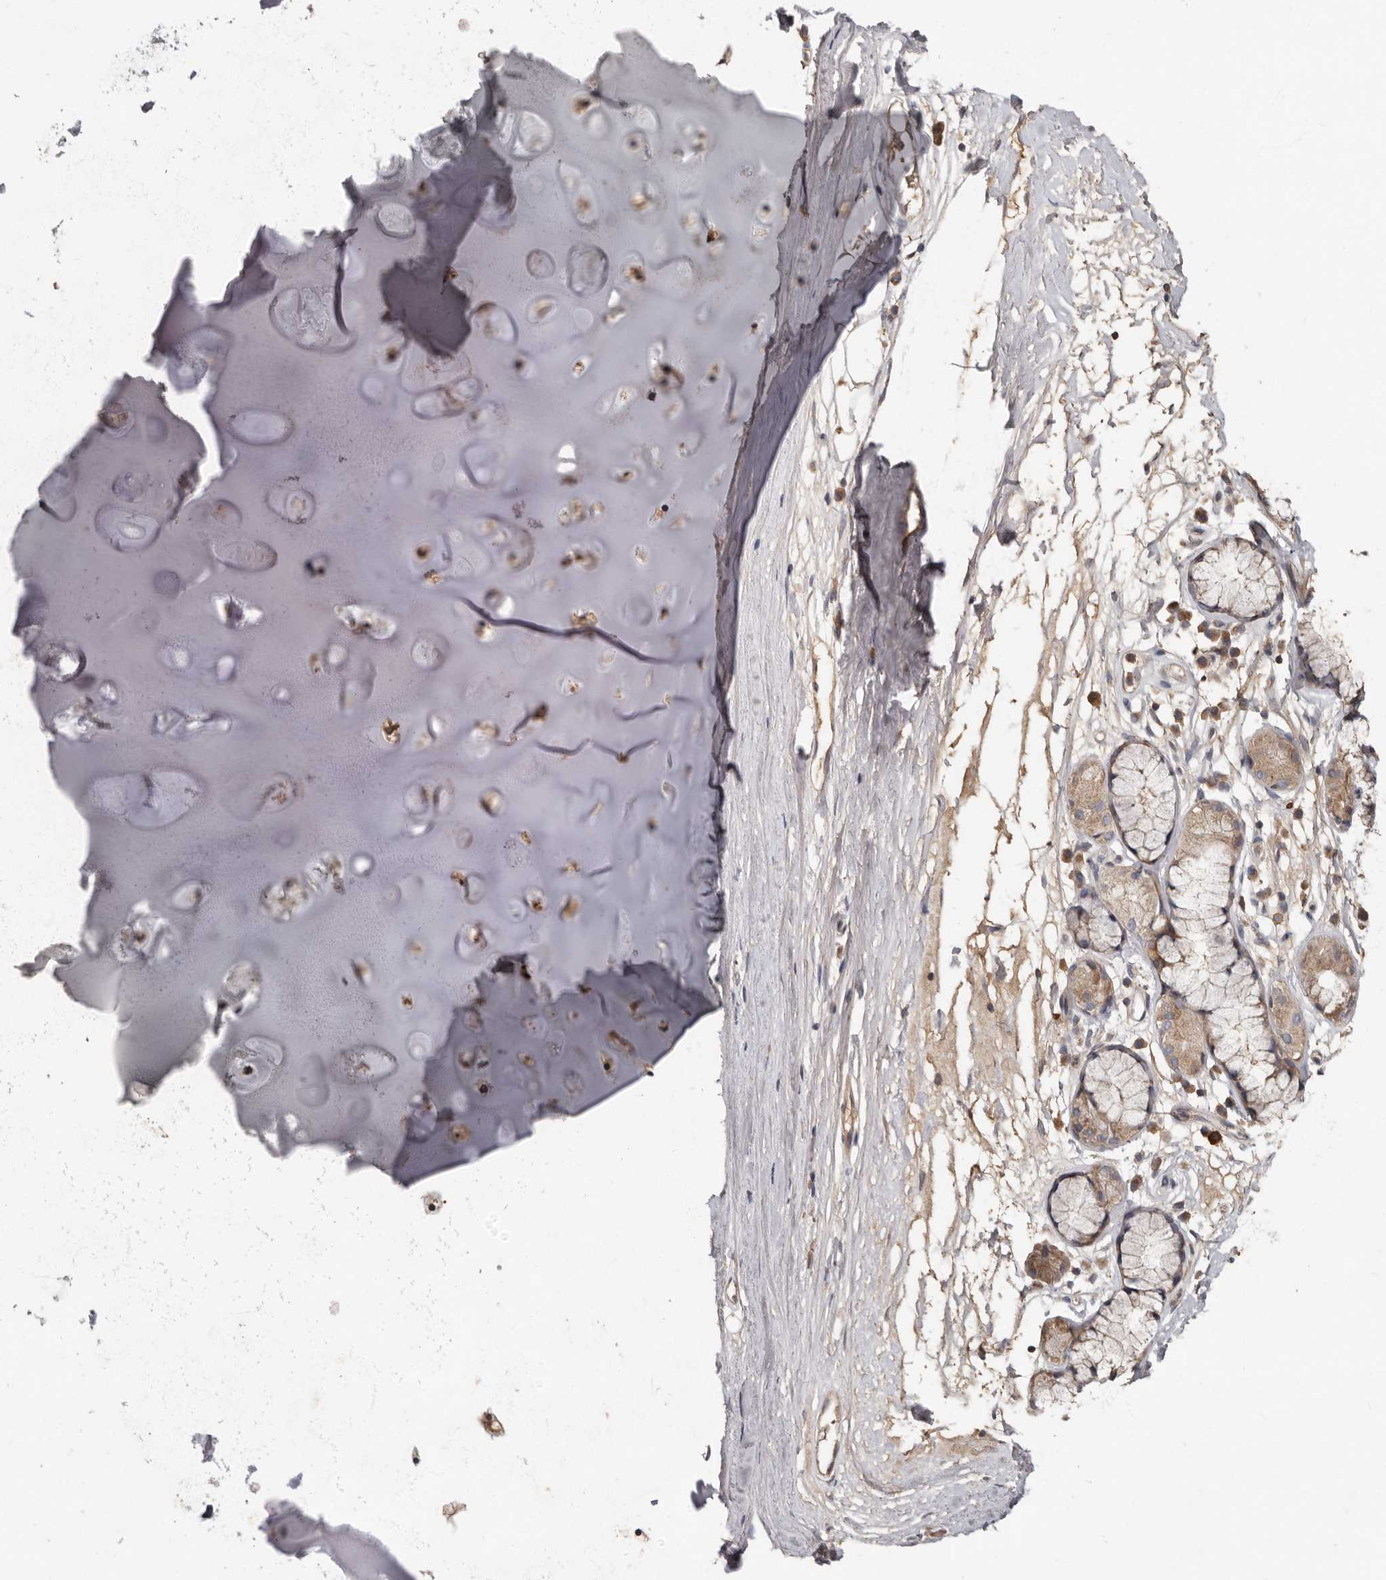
{"staining": {"intensity": "negative", "quantity": "none", "location": "none"}, "tissue": "adipose tissue", "cell_type": "Adipocytes", "image_type": "normal", "snomed": [{"axis": "morphology", "description": "Normal tissue, NOS"}, {"axis": "topography", "description": "Cartilage tissue"}], "caption": "Adipose tissue was stained to show a protein in brown. There is no significant staining in adipocytes. Brightfield microscopy of immunohistochemistry (IHC) stained with DAB (3,3'-diaminobenzidine) (brown) and hematoxylin (blue), captured at high magnification.", "gene": "KIF26B", "patient": {"sex": "female", "age": 63}}